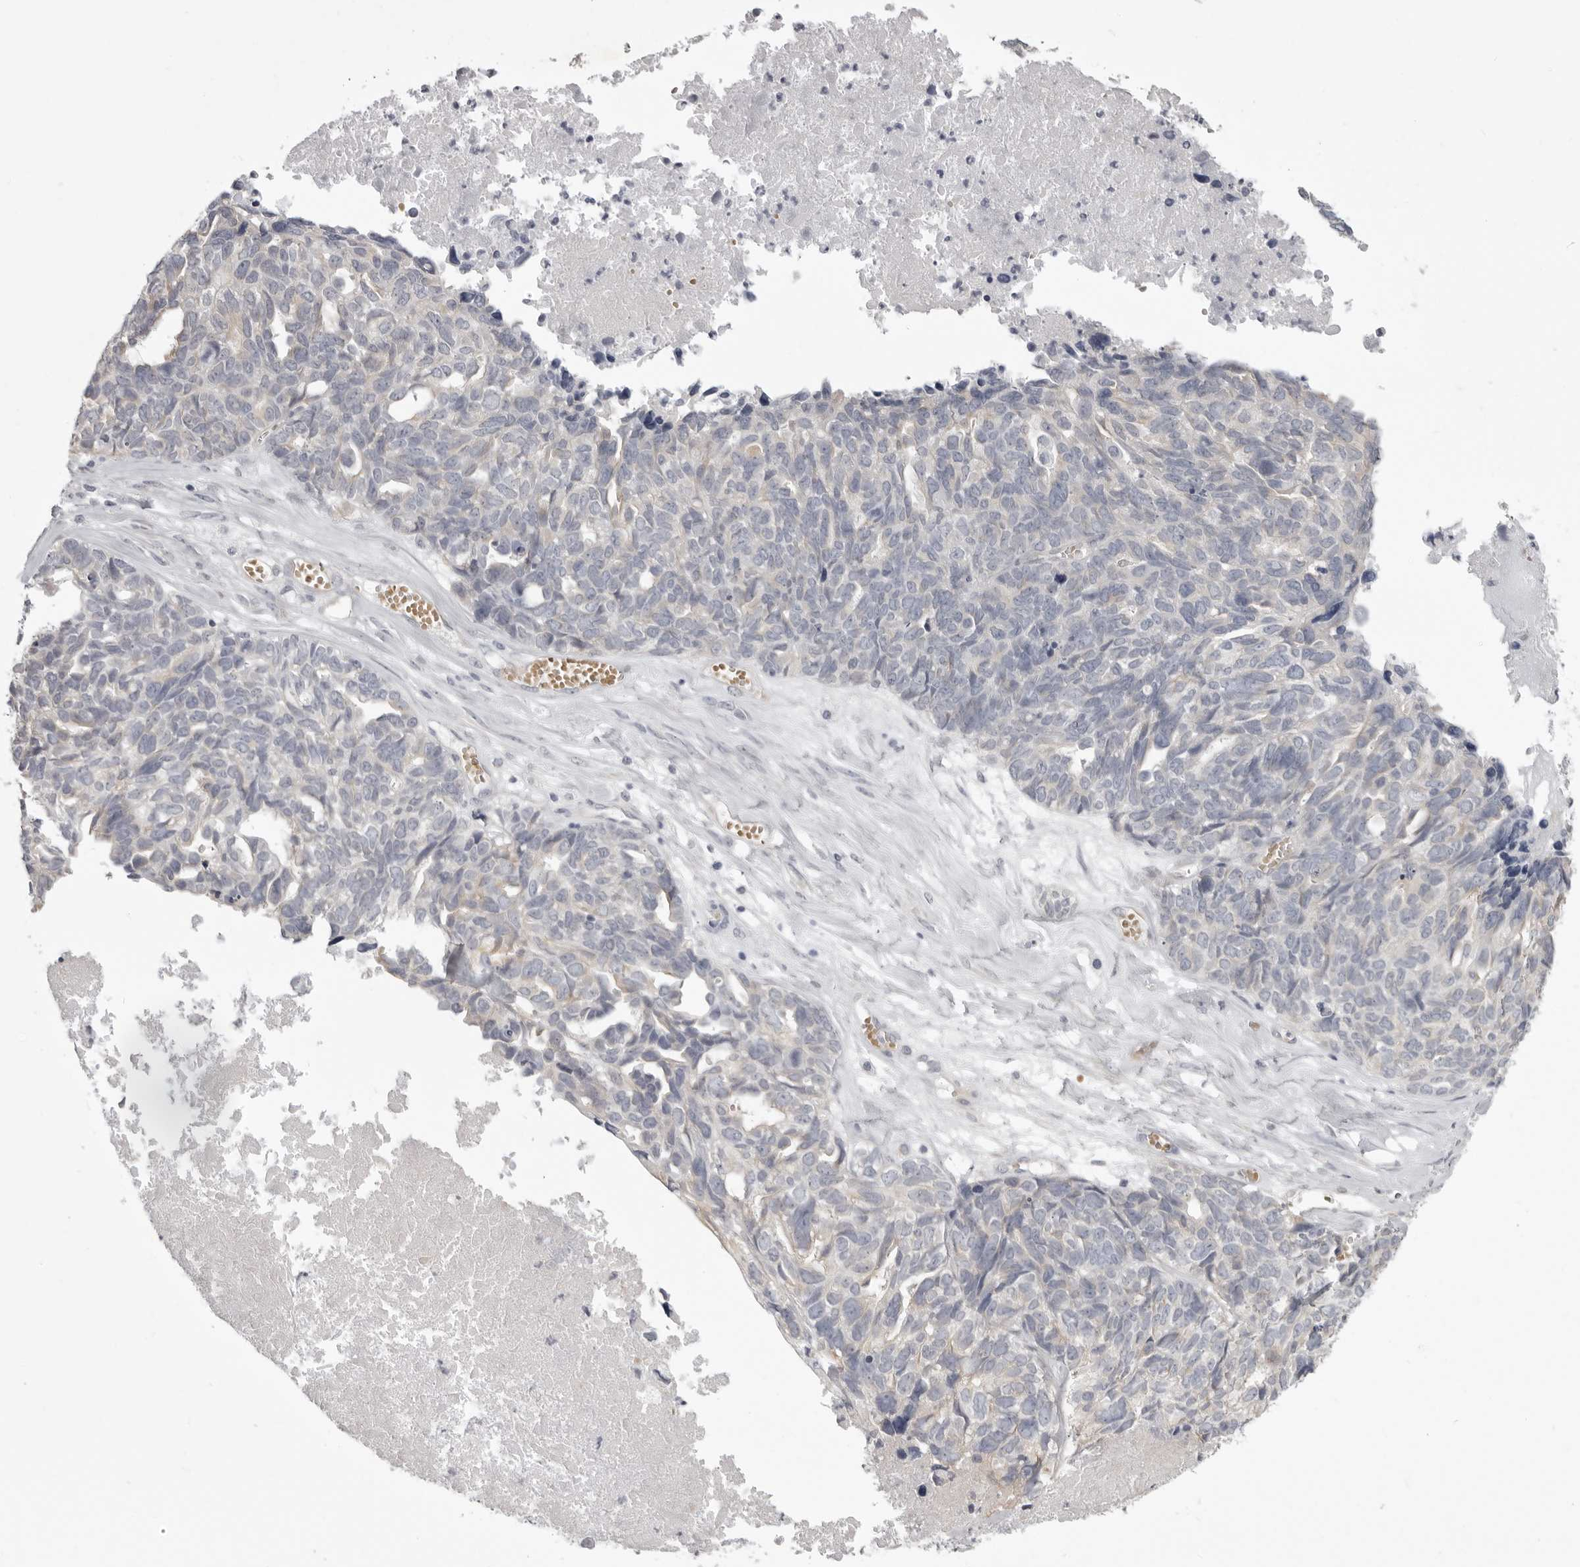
{"staining": {"intensity": "weak", "quantity": "<25%", "location": "cytoplasmic/membranous"}, "tissue": "ovarian cancer", "cell_type": "Tumor cells", "image_type": "cancer", "snomed": [{"axis": "morphology", "description": "Cystadenocarcinoma, serous, NOS"}, {"axis": "topography", "description": "Ovary"}], "caption": "This is a histopathology image of immunohistochemistry staining of ovarian cancer (serous cystadenocarcinoma), which shows no expression in tumor cells. (DAB (3,3'-diaminobenzidine) immunohistochemistry with hematoxylin counter stain).", "gene": "EPHA10", "patient": {"sex": "female", "age": 79}}